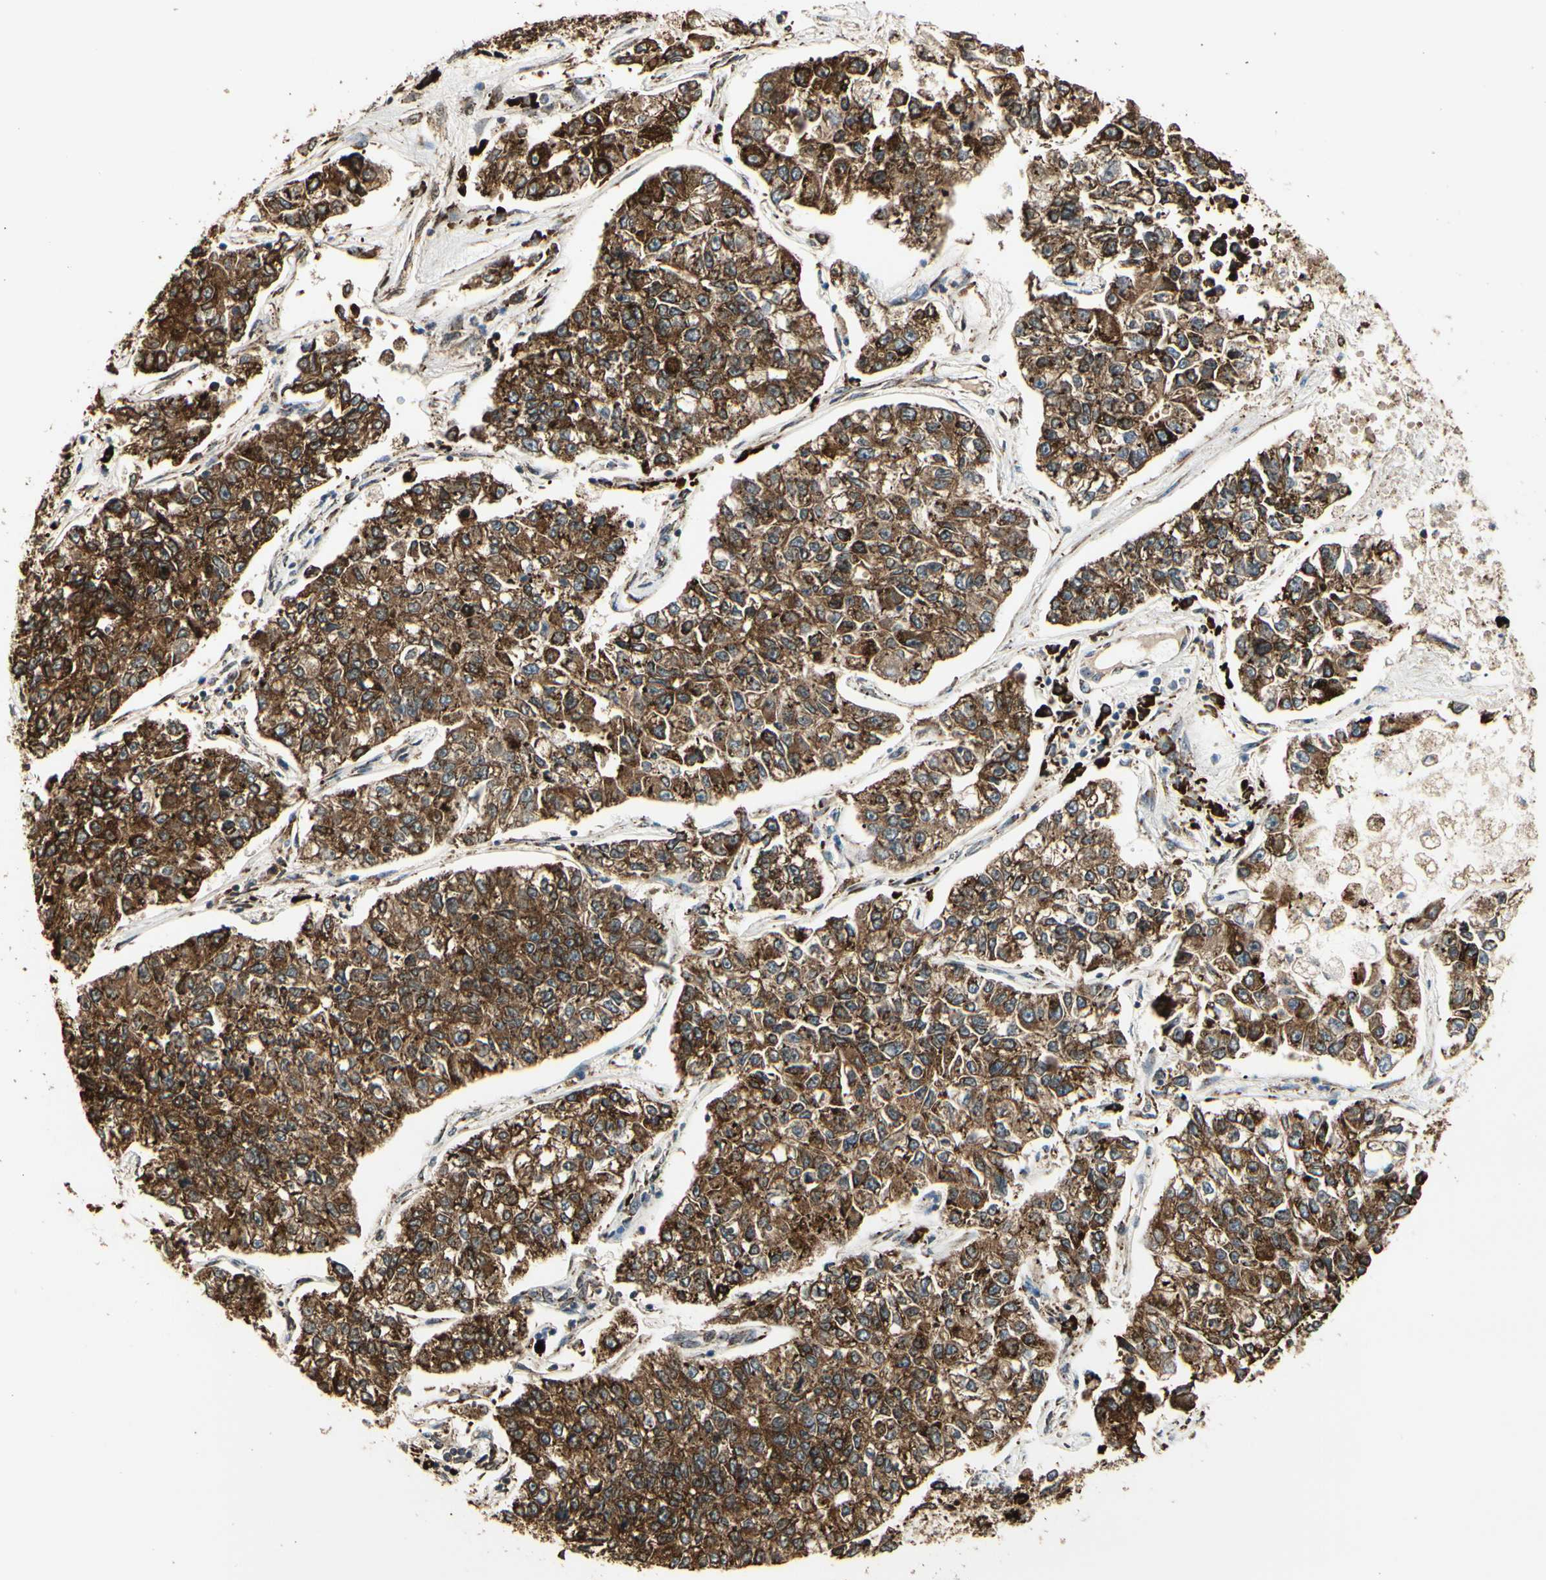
{"staining": {"intensity": "strong", "quantity": ">75%", "location": "cytoplasmic/membranous"}, "tissue": "lung cancer", "cell_type": "Tumor cells", "image_type": "cancer", "snomed": [{"axis": "morphology", "description": "Adenocarcinoma, NOS"}, {"axis": "topography", "description": "Lung"}], "caption": "The micrograph reveals immunohistochemical staining of lung adenocarcinoma. There is strong cytoplasmic/membranous positivity is present in approximately >75% of tumor cells. (DAB (3,3'-diaminobenzidine) = brown stain, brightfield microscopy at high magnification).", "gene": "HSP90B1", "patient": {"sex": "male", "age": 49}}